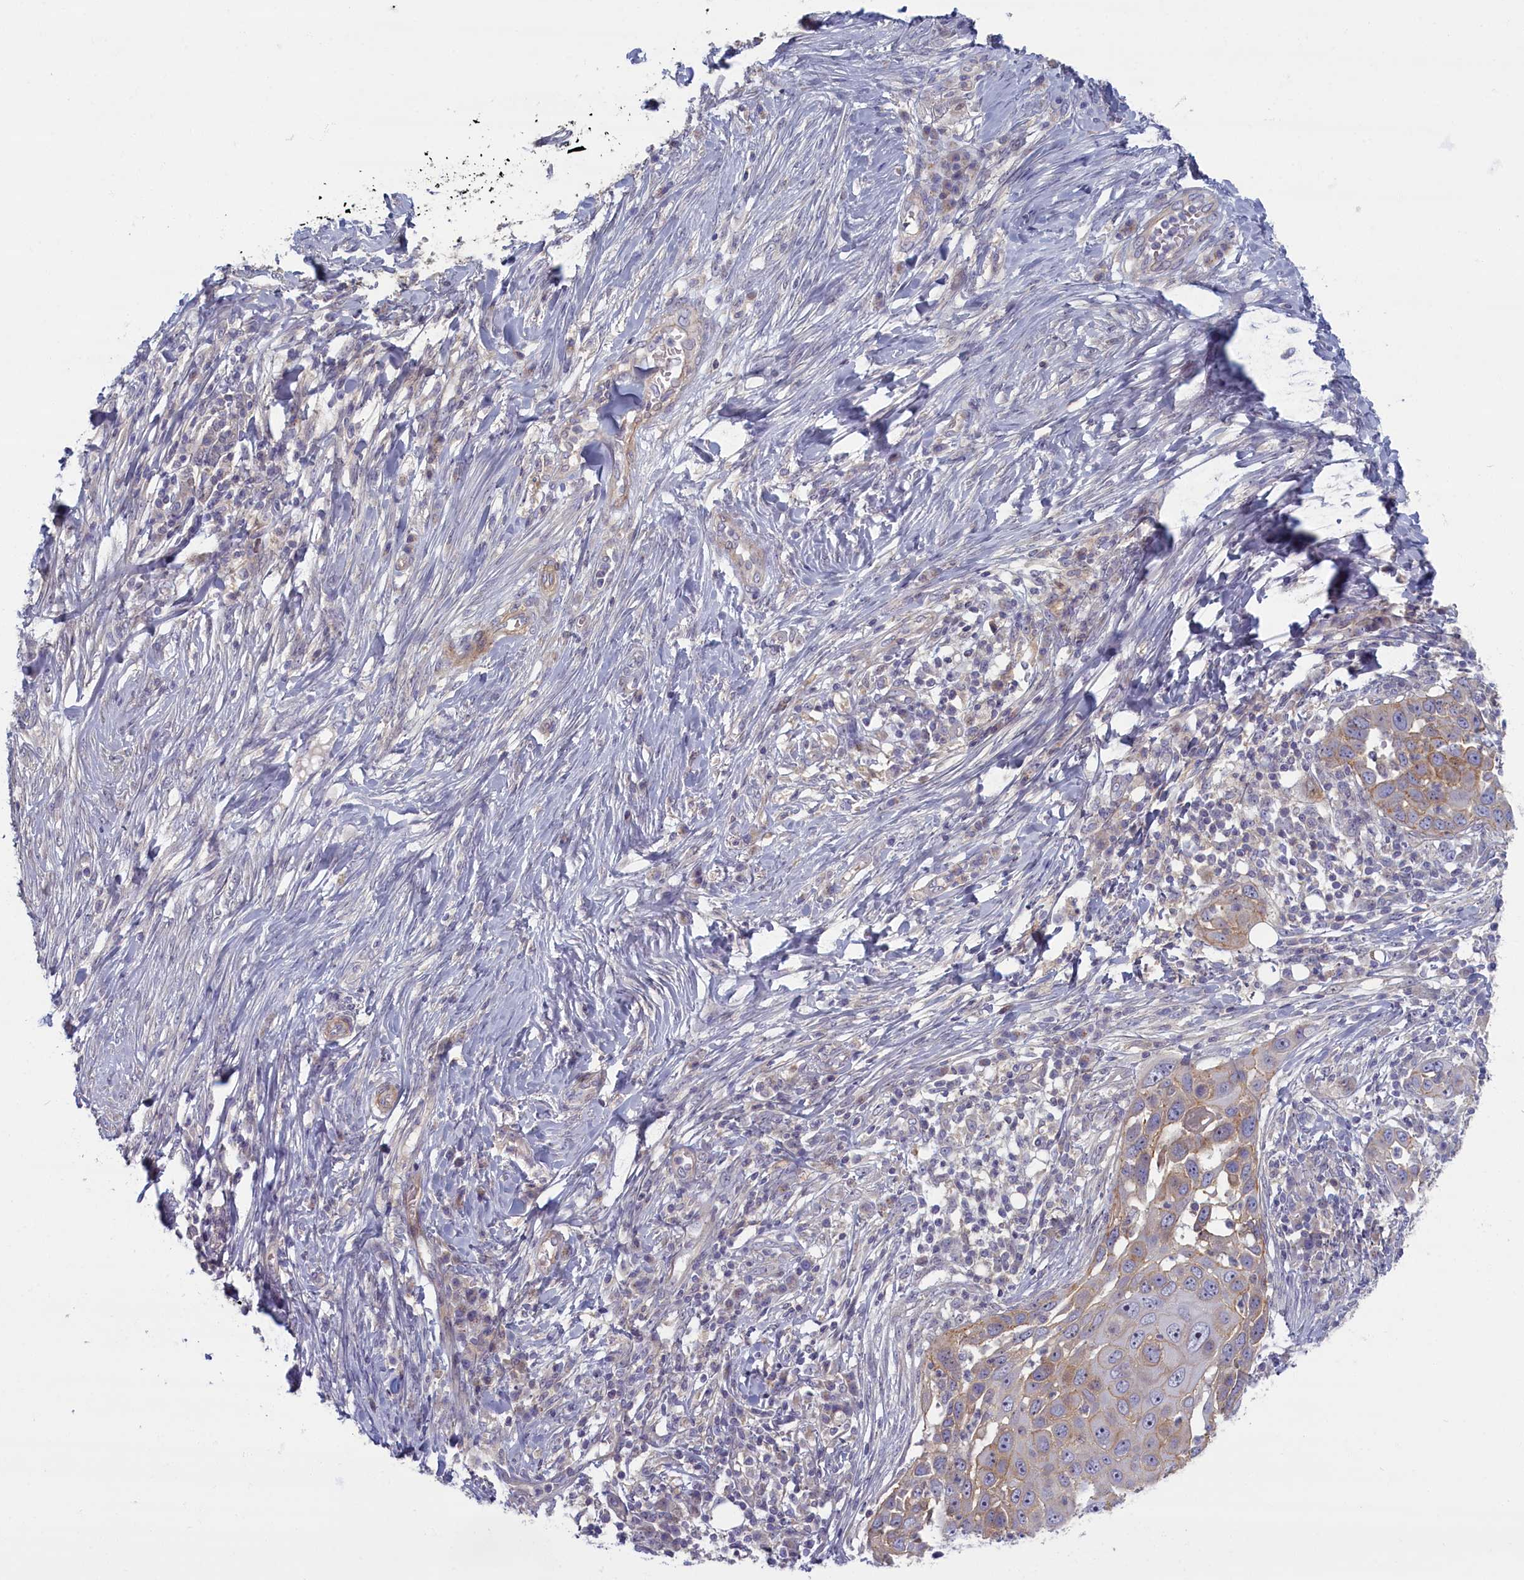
{"staining": {"intensity": "moderate", "quantity": "<25%", "location": "cytoplasmic/membranous"}, "tissue": "skin cancer", "cell_type": "Tumor cells", "image_type": "cancer", "snomed": [{"axis": "morphology", "description": "Squamous cell carcinoma, NOS"}, {"axis": "topography", "description": "Skin"}], "caption": "Tumor cells display low levels of moderate cytoplasmic/membranous staining in approximately <25% of cells in skin cancer (squamous cell carcinoma).", "gene": "TRPM4", "patient": {"sex": "female", "age": 44}}